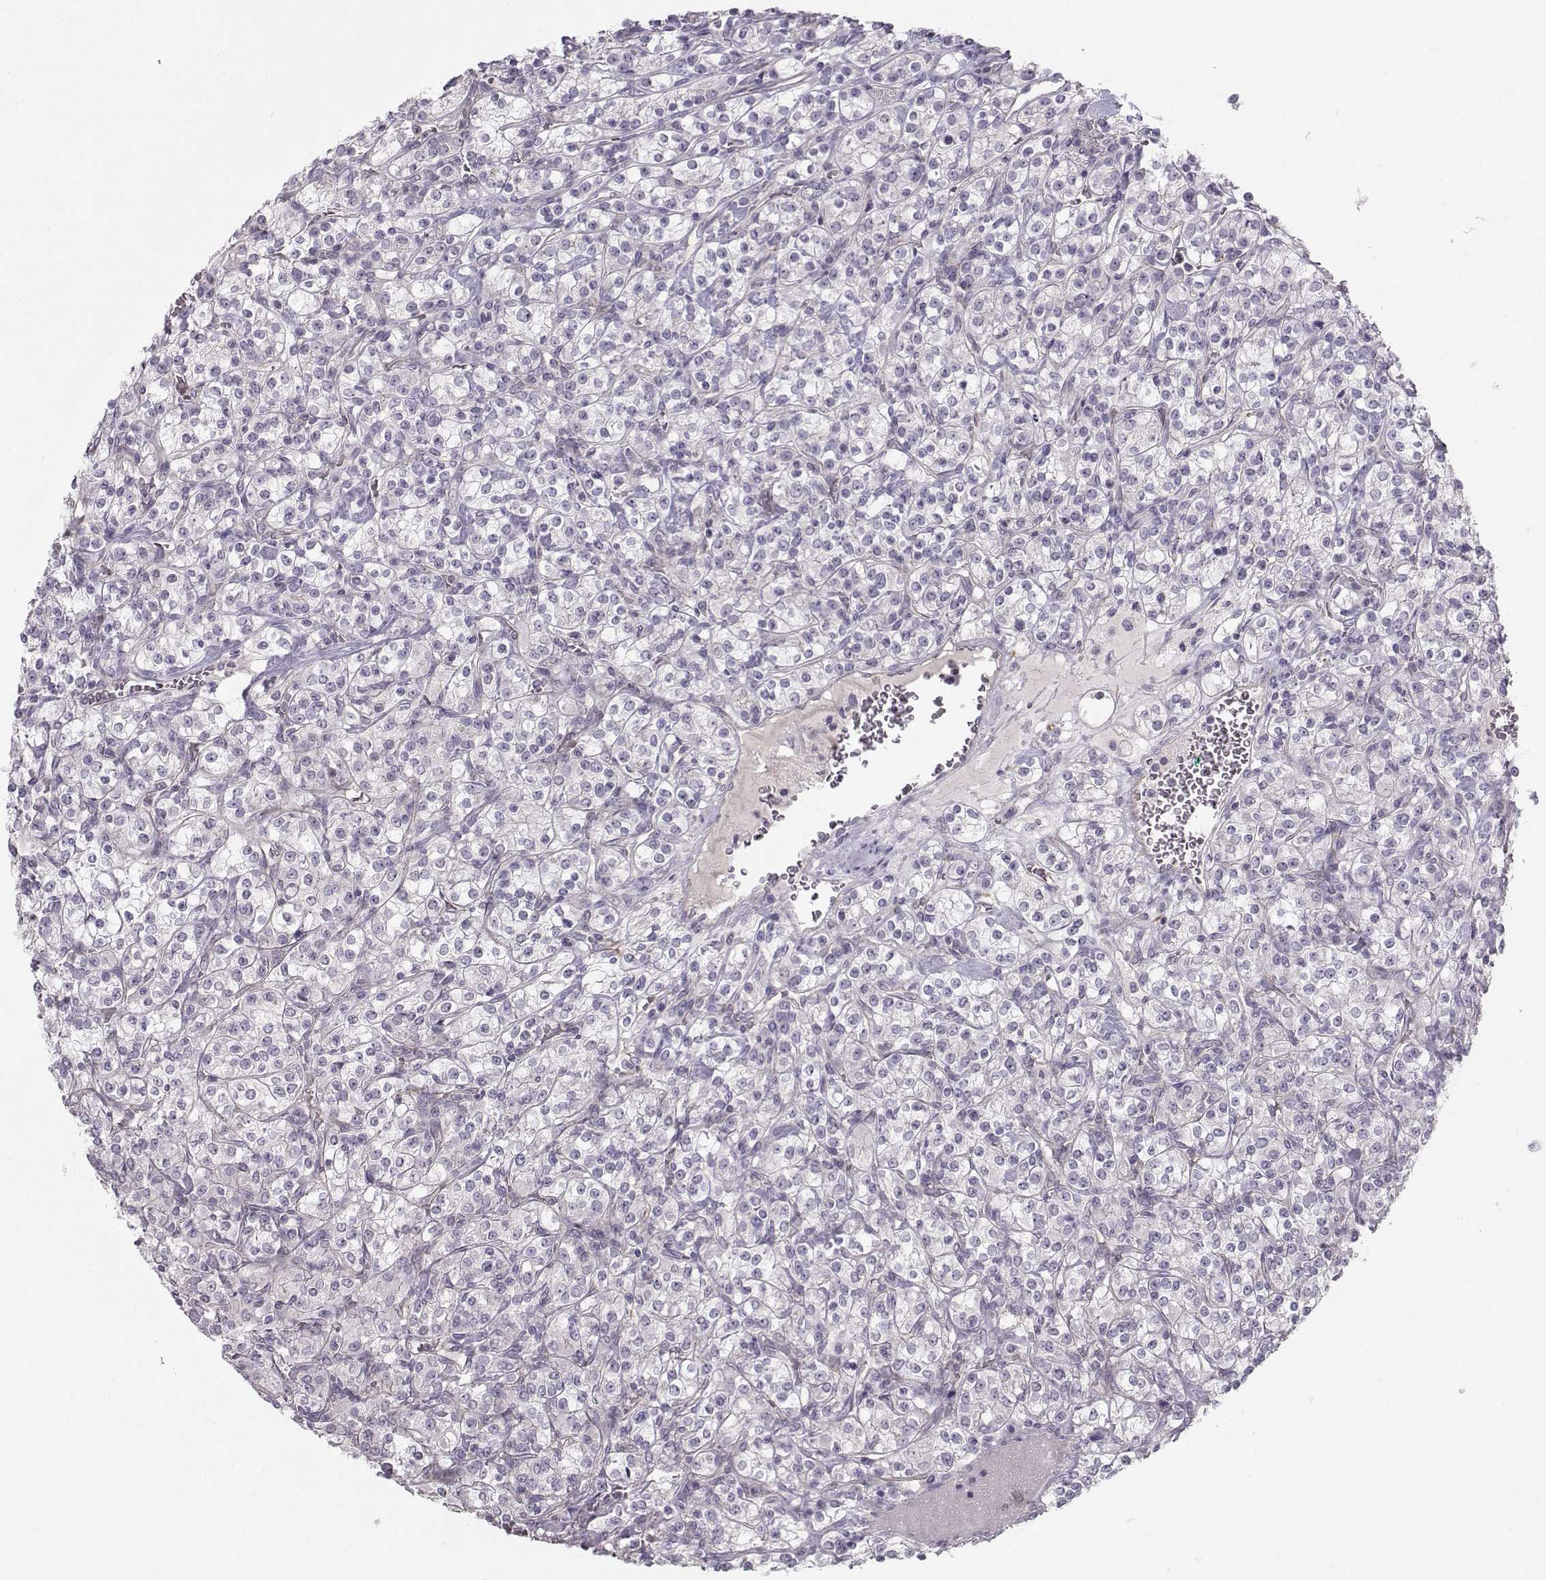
{"staining": {"intensity": "negative", "quantity": "none", "location": "none"}, "tissue": "renal cancer", "cell_type": "Tumor cells", "image_type": "cancer", "snomed": [{"axis": "morphology", "description": "Adenocarcinoma, NOS"}, {"axis": "topography", "description": "Kidney"}], "caption": "There is no significant expression in tumor cells of adenocarcinoma (renal). (DAB IHC with hematoxylin counter stain).", "gene": "MAST1", "patient": {"sex": "male", "age": 77}}